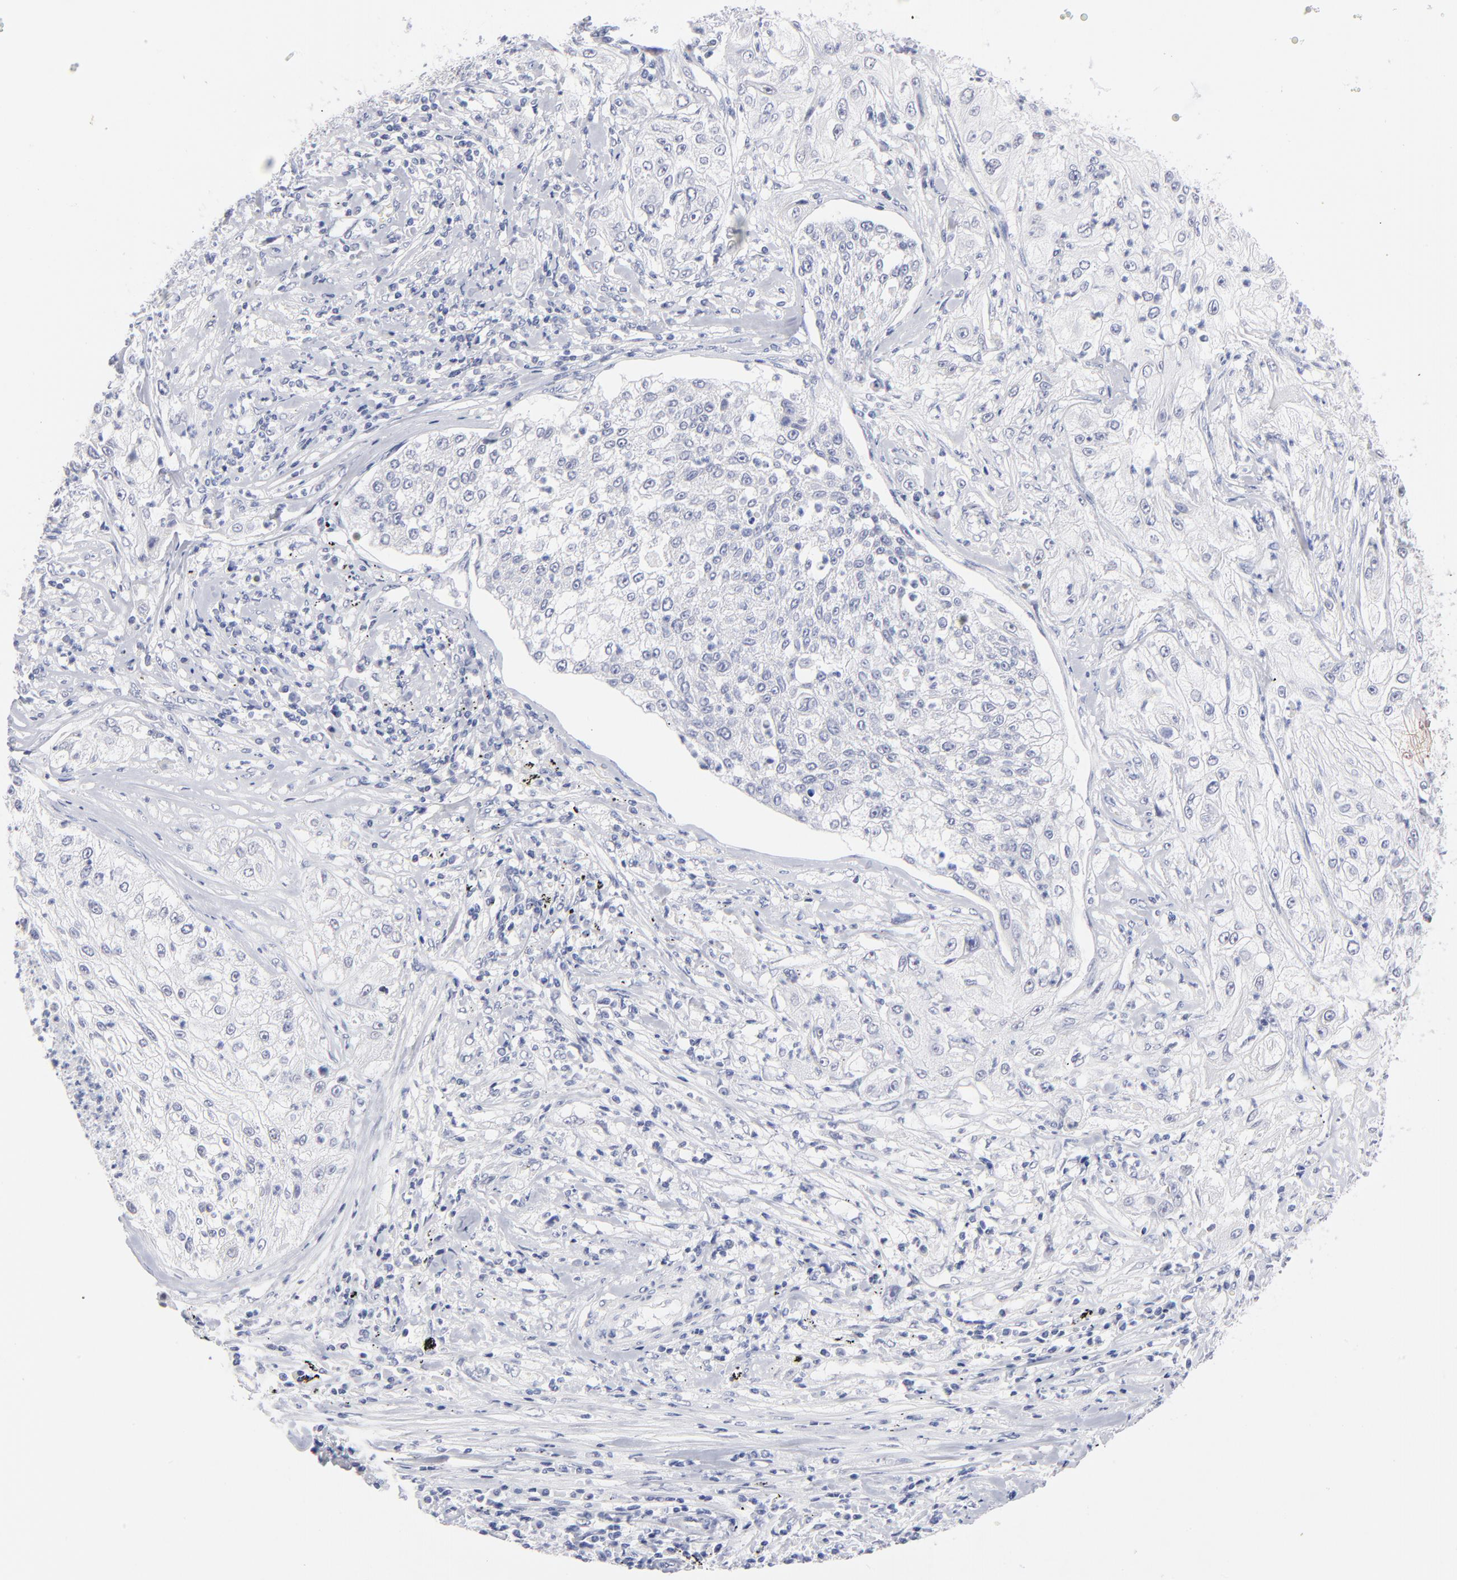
{"staining": {"intensity": "negative", "quantity": "none", "location": "none"}, "tissue": "lung cancer", "cell_type": "Tumor cells", "image_type": "cancer", "snomed": [{"axis": "morphology", "description": "Inflammation, NOS"}, {"axis": "morphology", "description": "Squamous cell carcinoma, NOS"}, {"axis": "topography", "description": "Lymph node"}, {"axis": "topography", "description": "Soft tissue"}, {"axis": "topography", "description": "Lung"}], "caption": "DAB immunohistochemical staining of lung cancer displays no significant expression in tumor cells. (Stains: DAB (3,3'-diaminobenzidine) immunohistochemistry (IHC) with hematoxylin counter stain, Microscopy: brightfield microscopy at high magnification).", "gene": "KHNYN", "patient": {"sex": "male", "age": 66}}